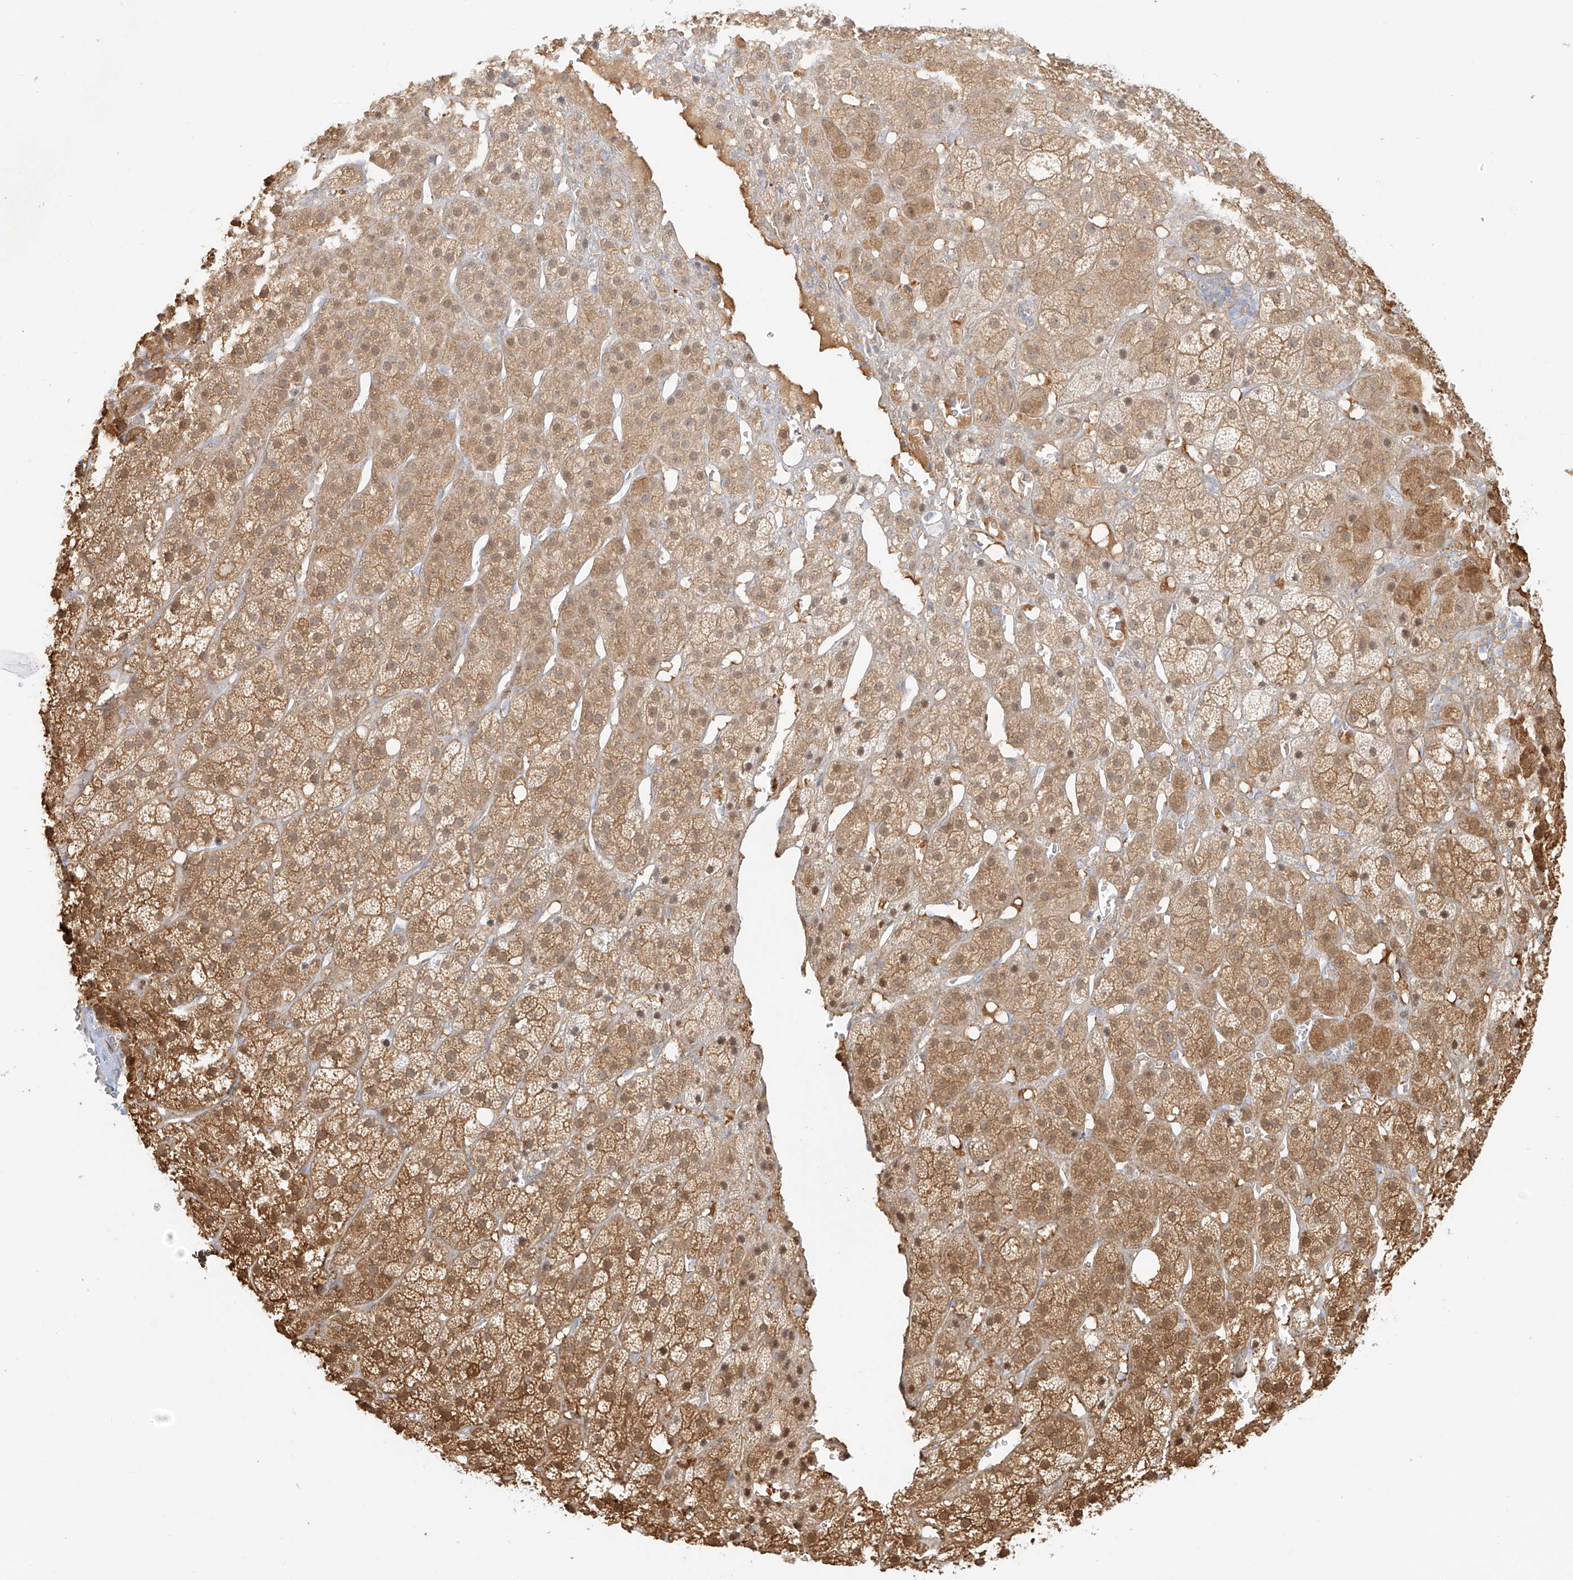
{"staining": {"intensity": "strong", "quantity": ">75%", "location": "cytoplasmic/membranous"}, "tissue": "adrenal gland", "cell_type": "Glandular cells", "image_type": "normal", "snomed": [{"axis": "morphology", "description": "Normal tissue, NOS"}, {"axis": "topography", "description": "Adrenal gland"}], "caption": "DAB immunohistochemical staining of normal adrenal gland demonstrates strong cytoplasmic/membranous protein expression in approximately >75% of glandular cells. (DAB (3,3'-diaminobenzidine) IHC with brightfield microscopy, high magnification).", "gene": "UPK1B", "patient": {"sex": "female", "age": 57}}